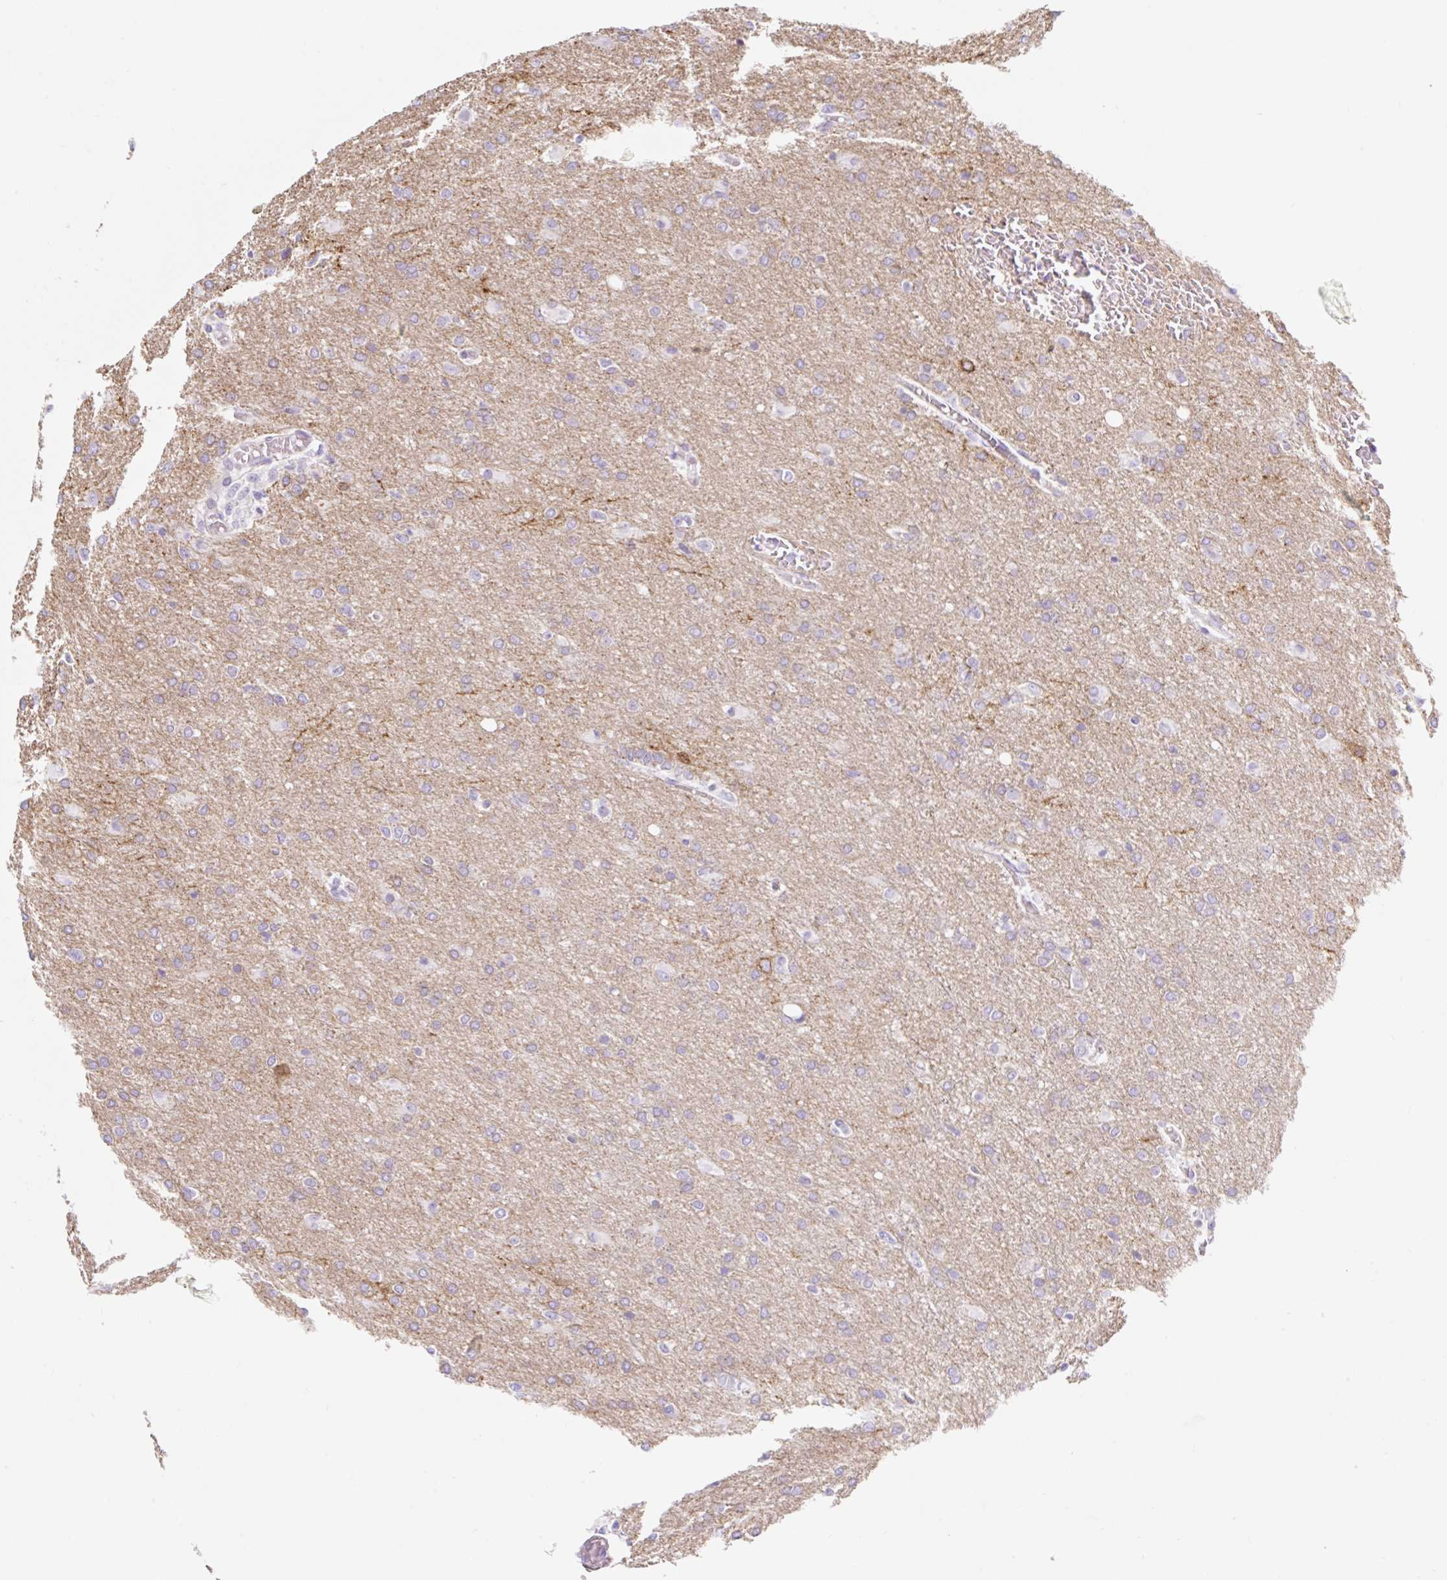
{"staining": {"intensity": "negative", "quantity": "none", "location": "none"}, "tissue": "glioma", "cell_type": "Tumor cells", "image_type": "cancer", "snomed": [{"axis": "morphology", "description": "Glioma, malignant, High grade"}, {"axis": "topography", "description": "Brain"}], "caption": "Image shows no significant protein positivity in tumor cells of glioma.", "gene": "BCAS1", "patient": {"sex": "male", "age": 68}}